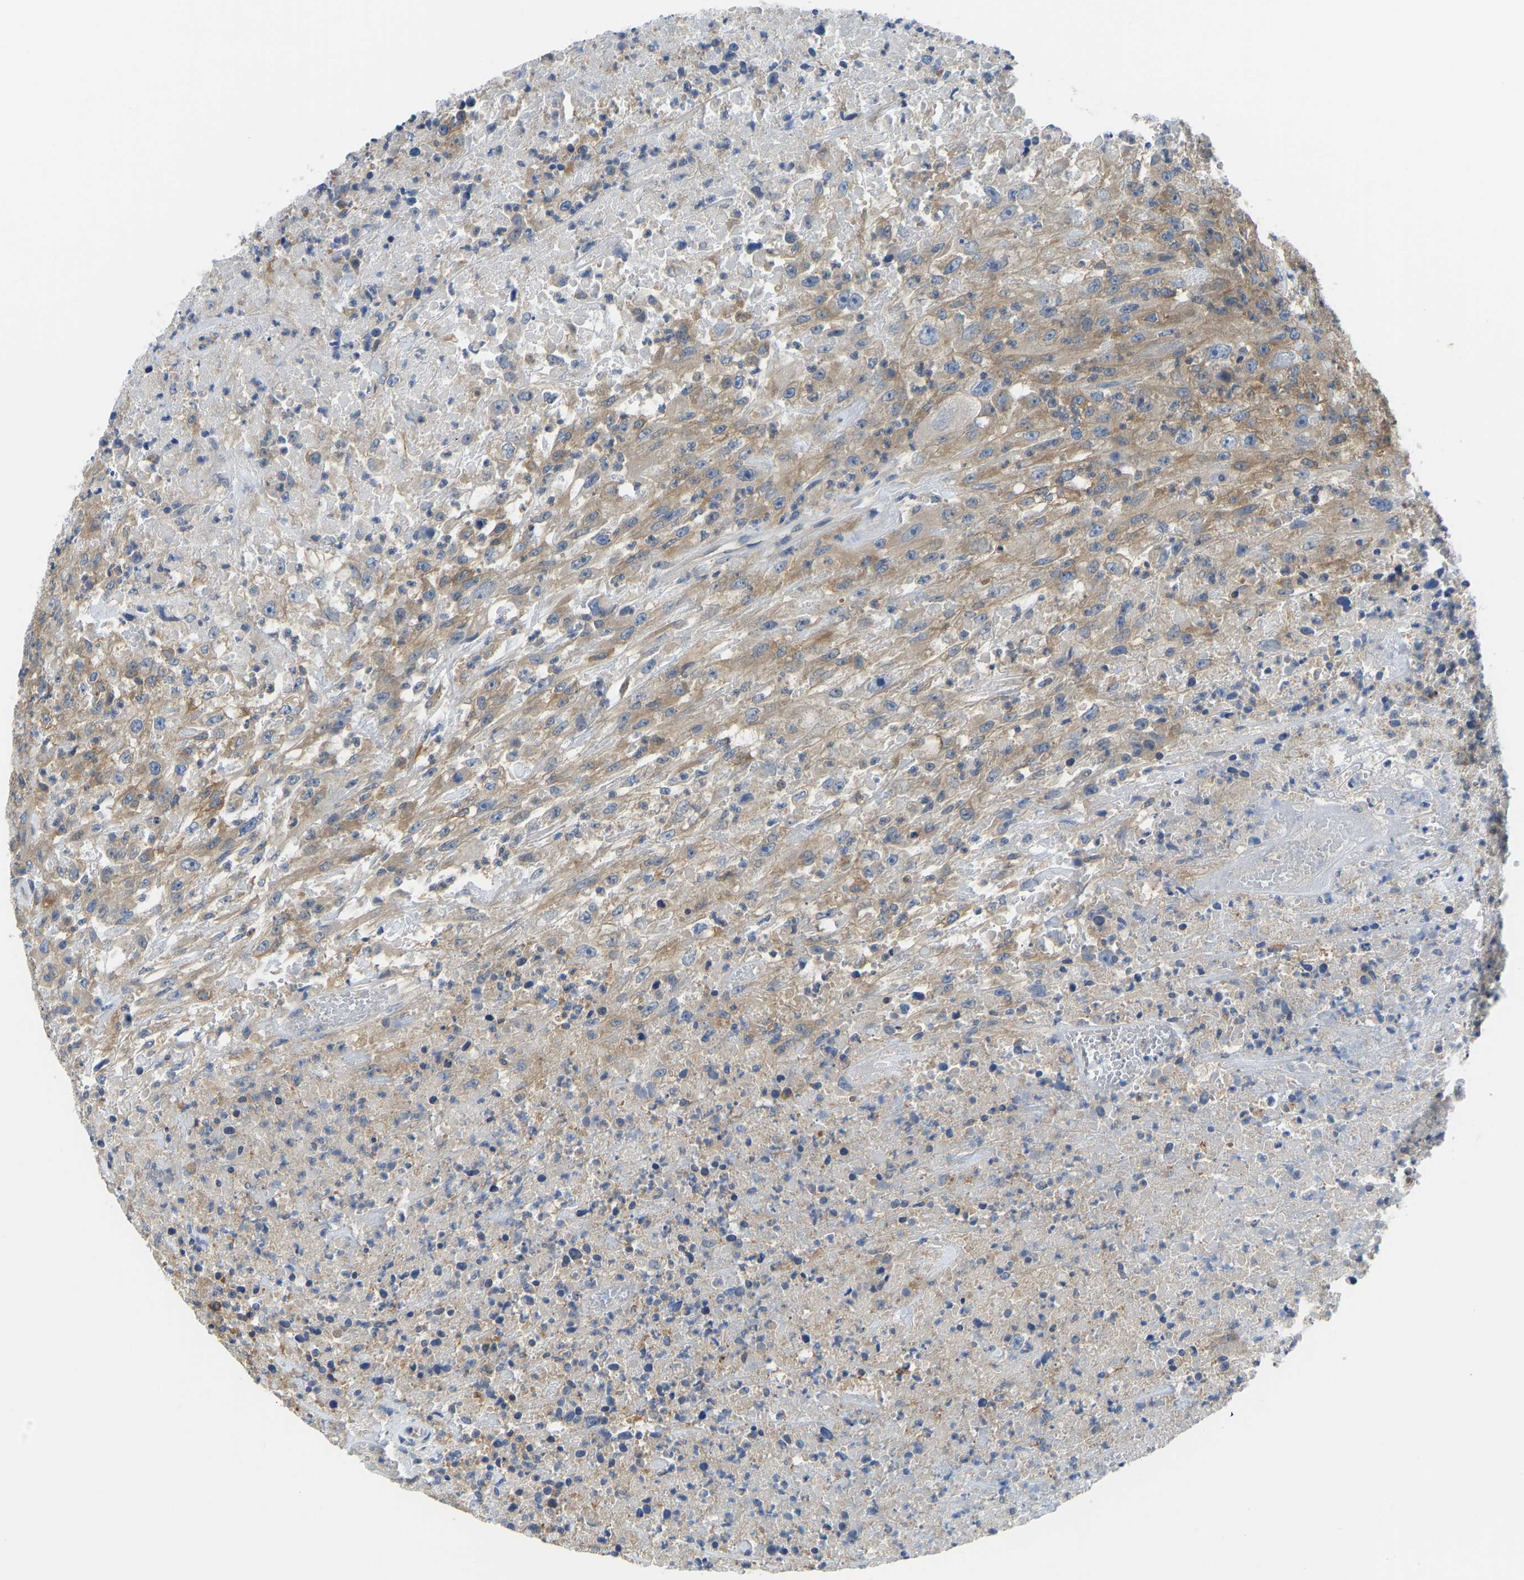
{"staining": {"intensity": "weak", "quantity": ">75%", "location": "cytoplasmic/membranous"}, "tissue": "urothelial cancer", "cell_type": "Tumor cells", "image_type": "cancer", "snomed": [{"axis": "morphology", "description": "Urothelial carcinoma, High grade"}, {"axis": "topography", "description": "Urinary bladder"}], "caption": "Immunohistochemistry (IHC) micrograph of neoplastic tissue: human urothelial cancer stained using immunohistochemistry (IHC) exhibits low levels of weak protein expression localized specifically in the cytoplasmic/membranous of tumor cells, appearing as a cytoplasmic/membranous brown color.", "gene": "PPP3CA", "patient": {"sex": "male", "age": 46}}